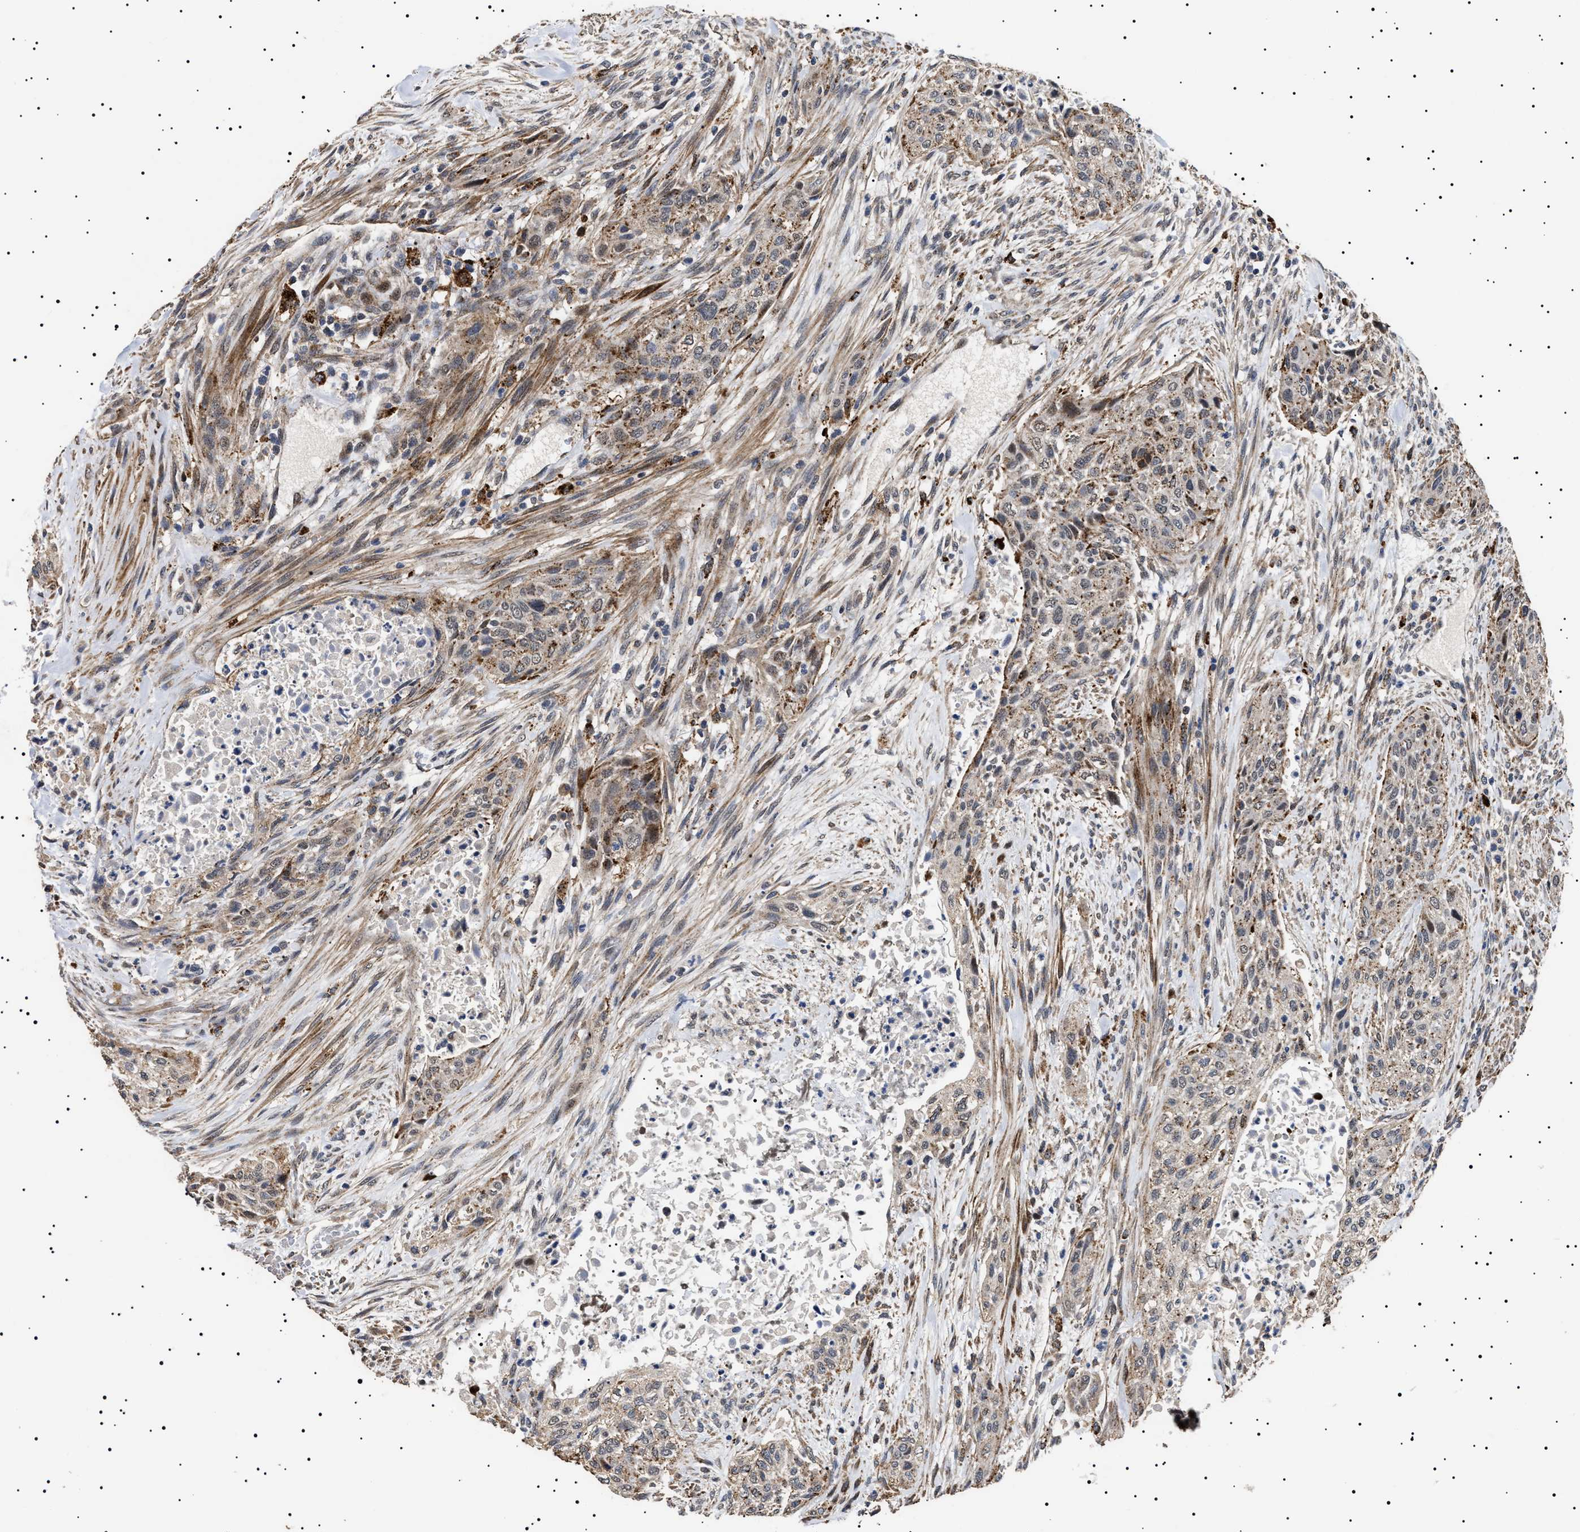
{"staining": {"intensity": "moderate", "quantity": ">75%", "location": "cytoplasmic/membranous"}, "tissue": "urothelial cancer", "cell_type": "Tumor cells", "image_type": "cancer", "snomed": [{"axis": "morphology", "description": "Urothelial carcinoma, Low grade"}, {"axis": "morphology", "description": "Urothelial carcinoma, High grade"}, {"axis": "topography", "description": "Urinary bladder"}], "caption": "A brown stain shows moderate cytoplasmic/membranous staining of a protein in human urothelial cancer tumor cells.", "gene": "RAB34", "patient": {"sex": "male", "age": 35}}